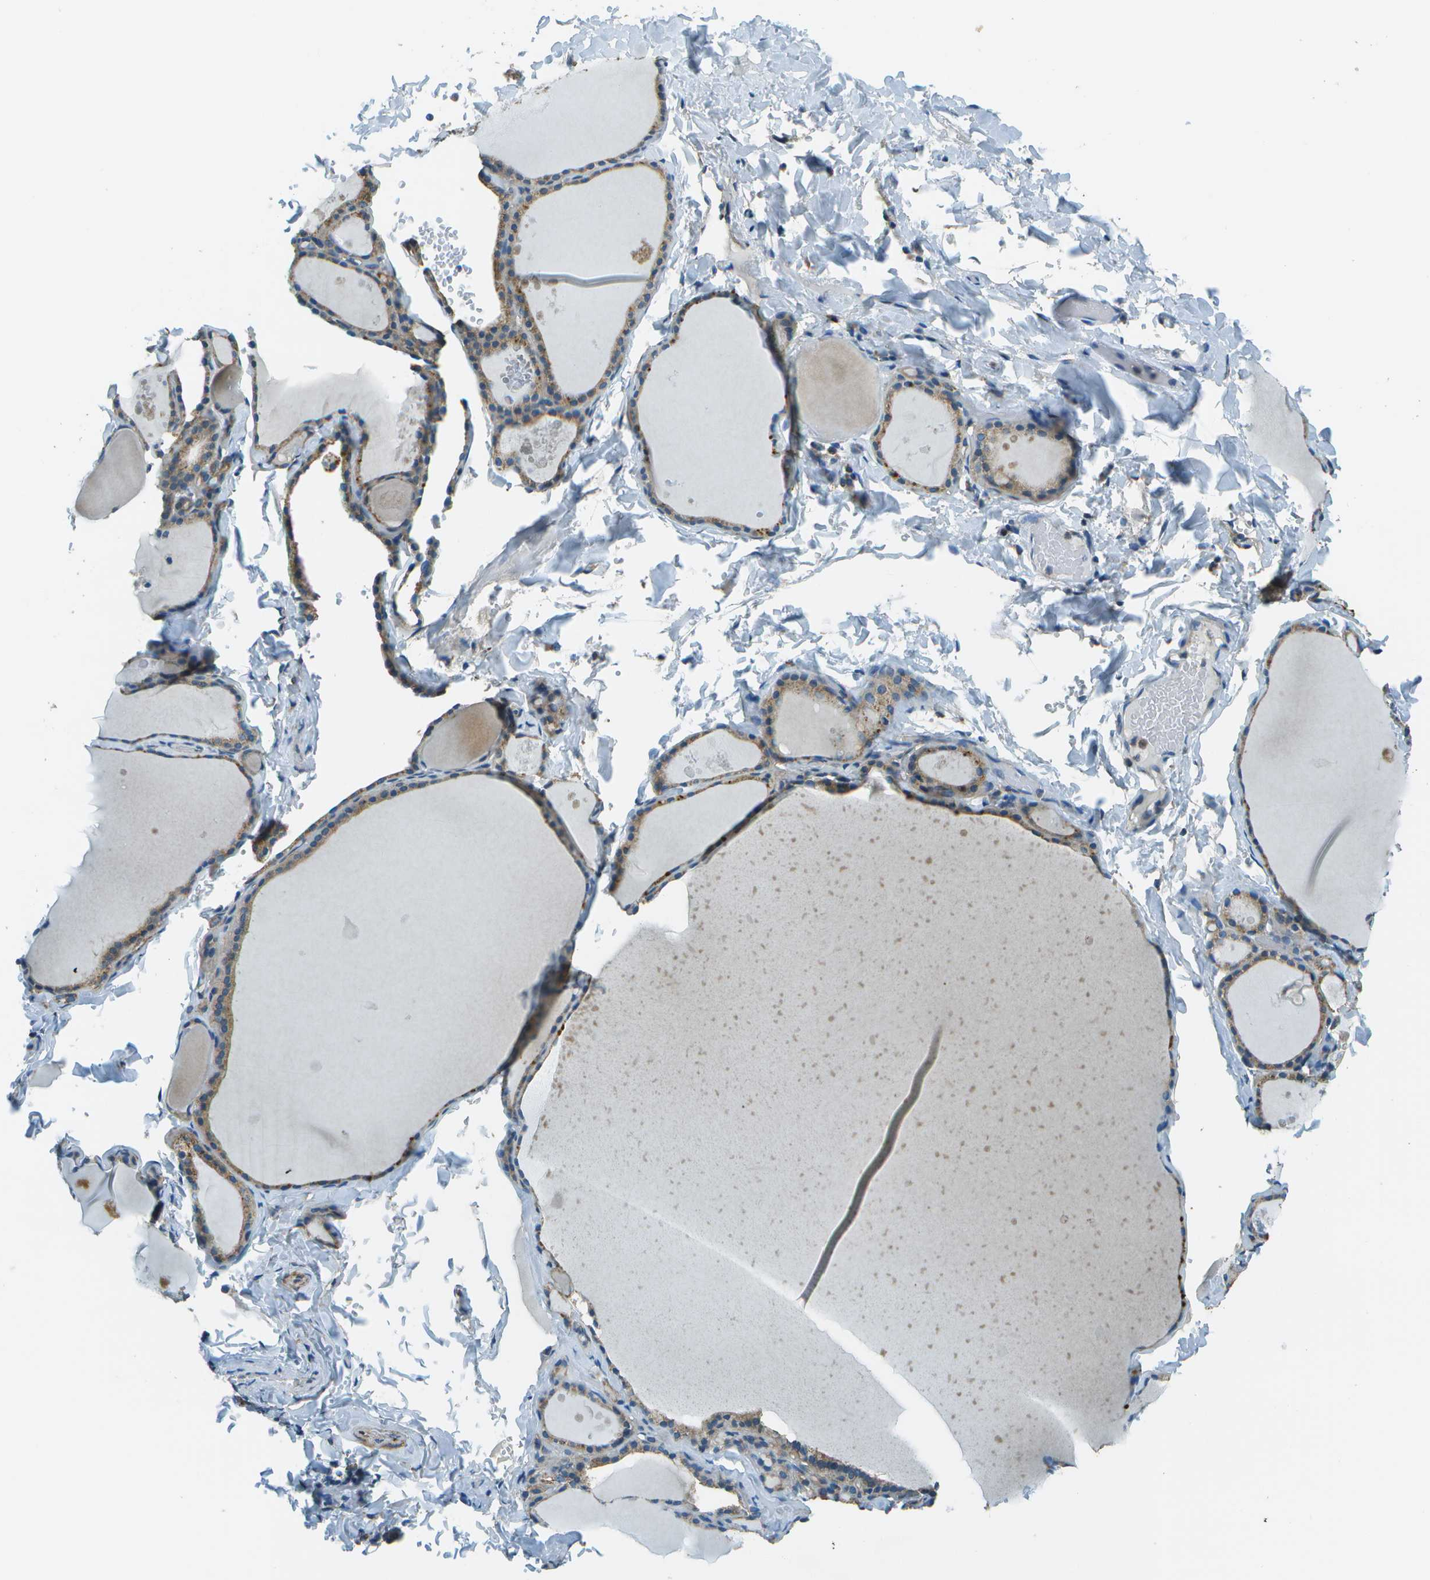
{"staining": {"intensity": "moderate", "quantity": ">75%", "location": "cytoplasmic/membranous"}, "tissue": "thyroid gland", "cell_type": "Glandular cells", "image_type": "normal", "snomed": [{"axis": "morphology", "description": "Normal tissue, NOS"}, {"axis": "topography", "description": "Thyroid gland"}], "caption": "Protein expression analysis of benign human thyroid gland reveals moderate cytoplasmic/membranous staining in about >75% of glandular cells.", "gene": "TMEM51", "patient": {"sex": "male", "age": 56}}